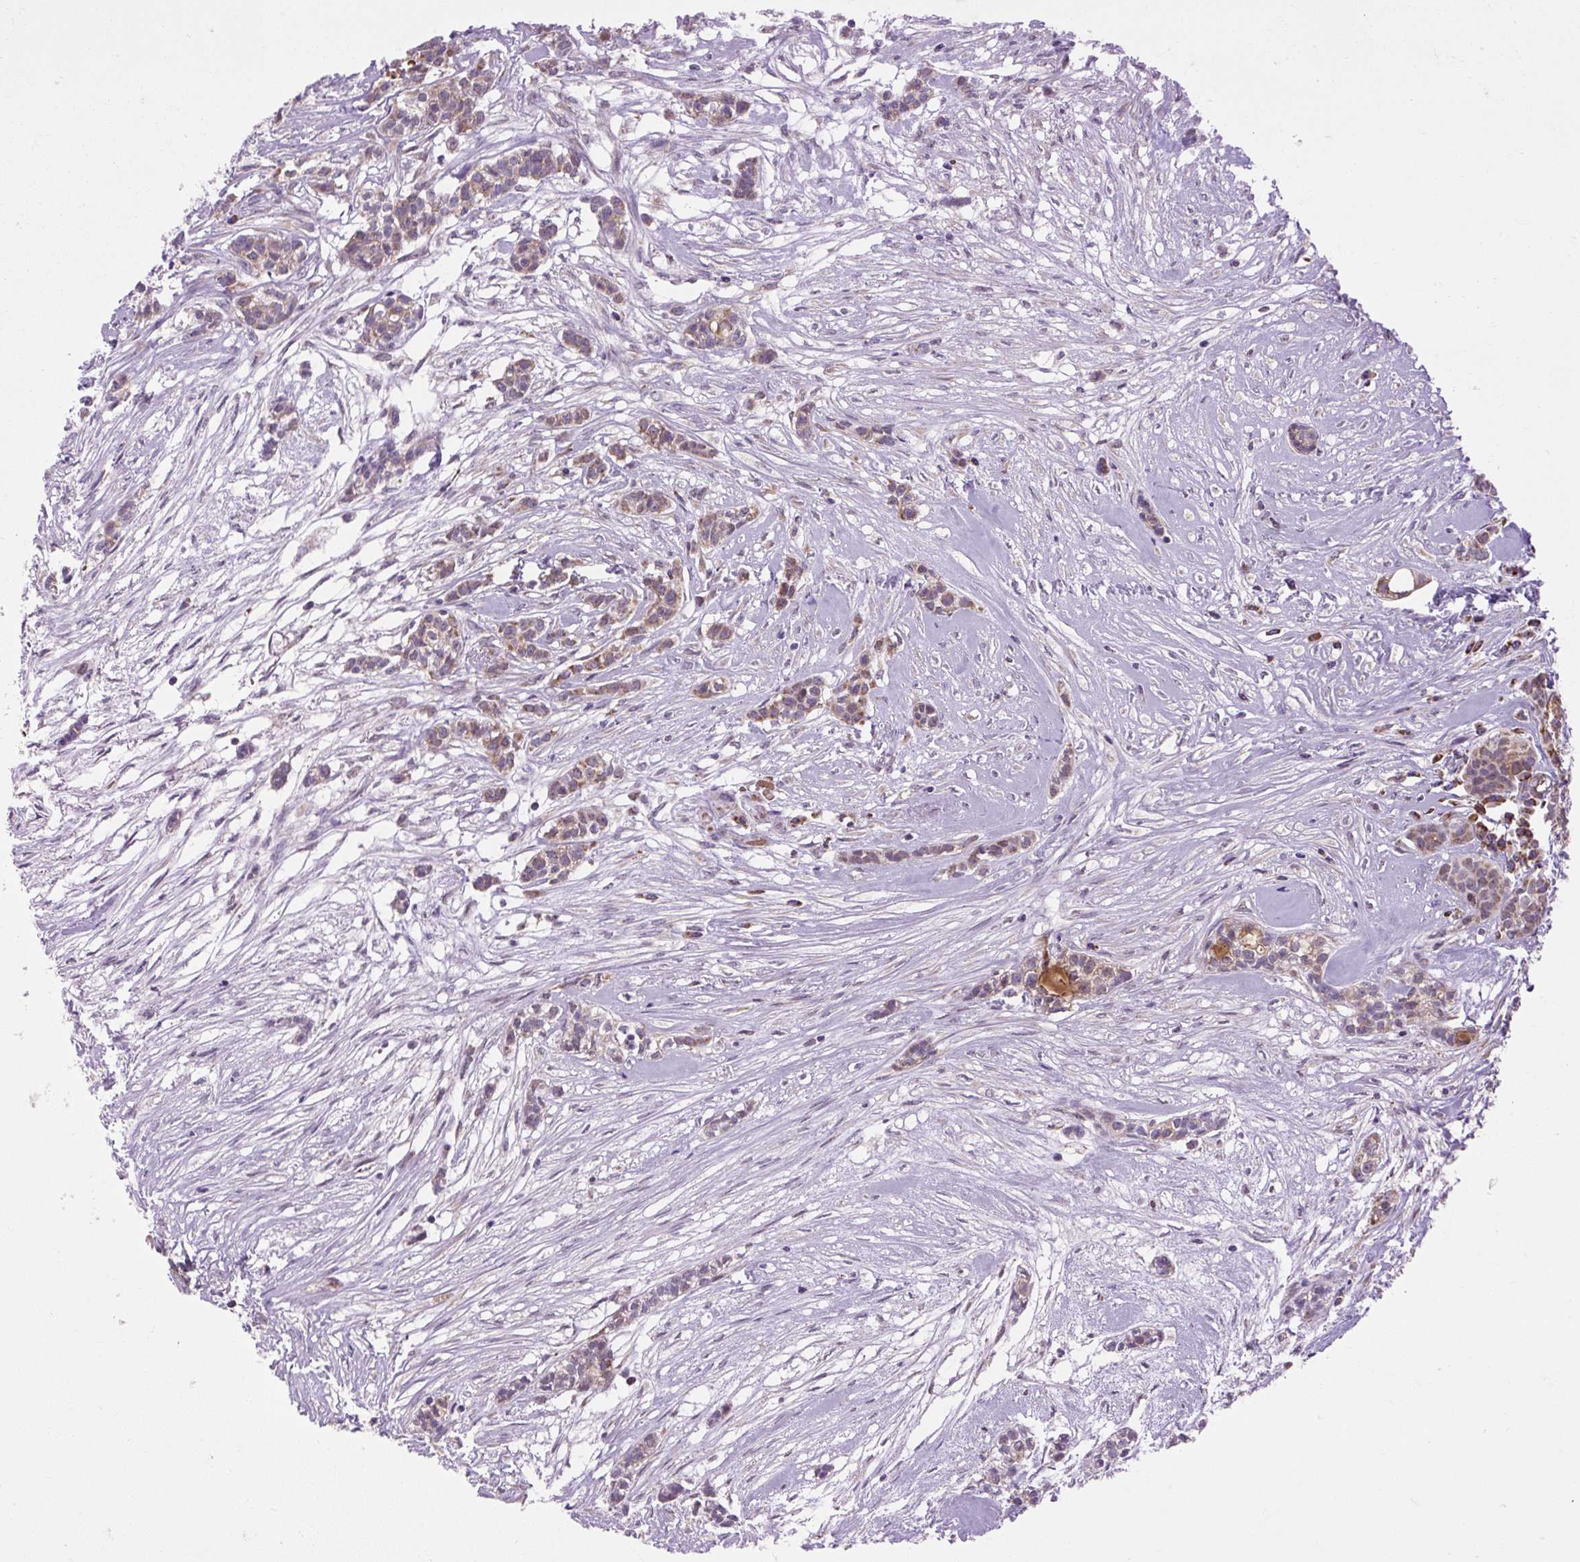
{"staining": {"intensity": "moderate", "quantity": "25%-75%", "location": "cytoplasmic/membranous"}, "tissue": "head and neck cancer", "cell_type": "Tumor cells", "image_type": "cancer", "snomed": [{"axis": "morphology", "description": "Adenocarcinoma, NOS"}, {"axis": "topography", "description": "Head-Neck"}], "caption": "Adenocarcinoma (head and neck) stained for a protein (brown) exhibits moderate cytoplasmic/membranous positive positivity in approximately 25%-75% of tumor cells.", "gene": "SCO2", "patient": {"sex": "male", "age": 81}}